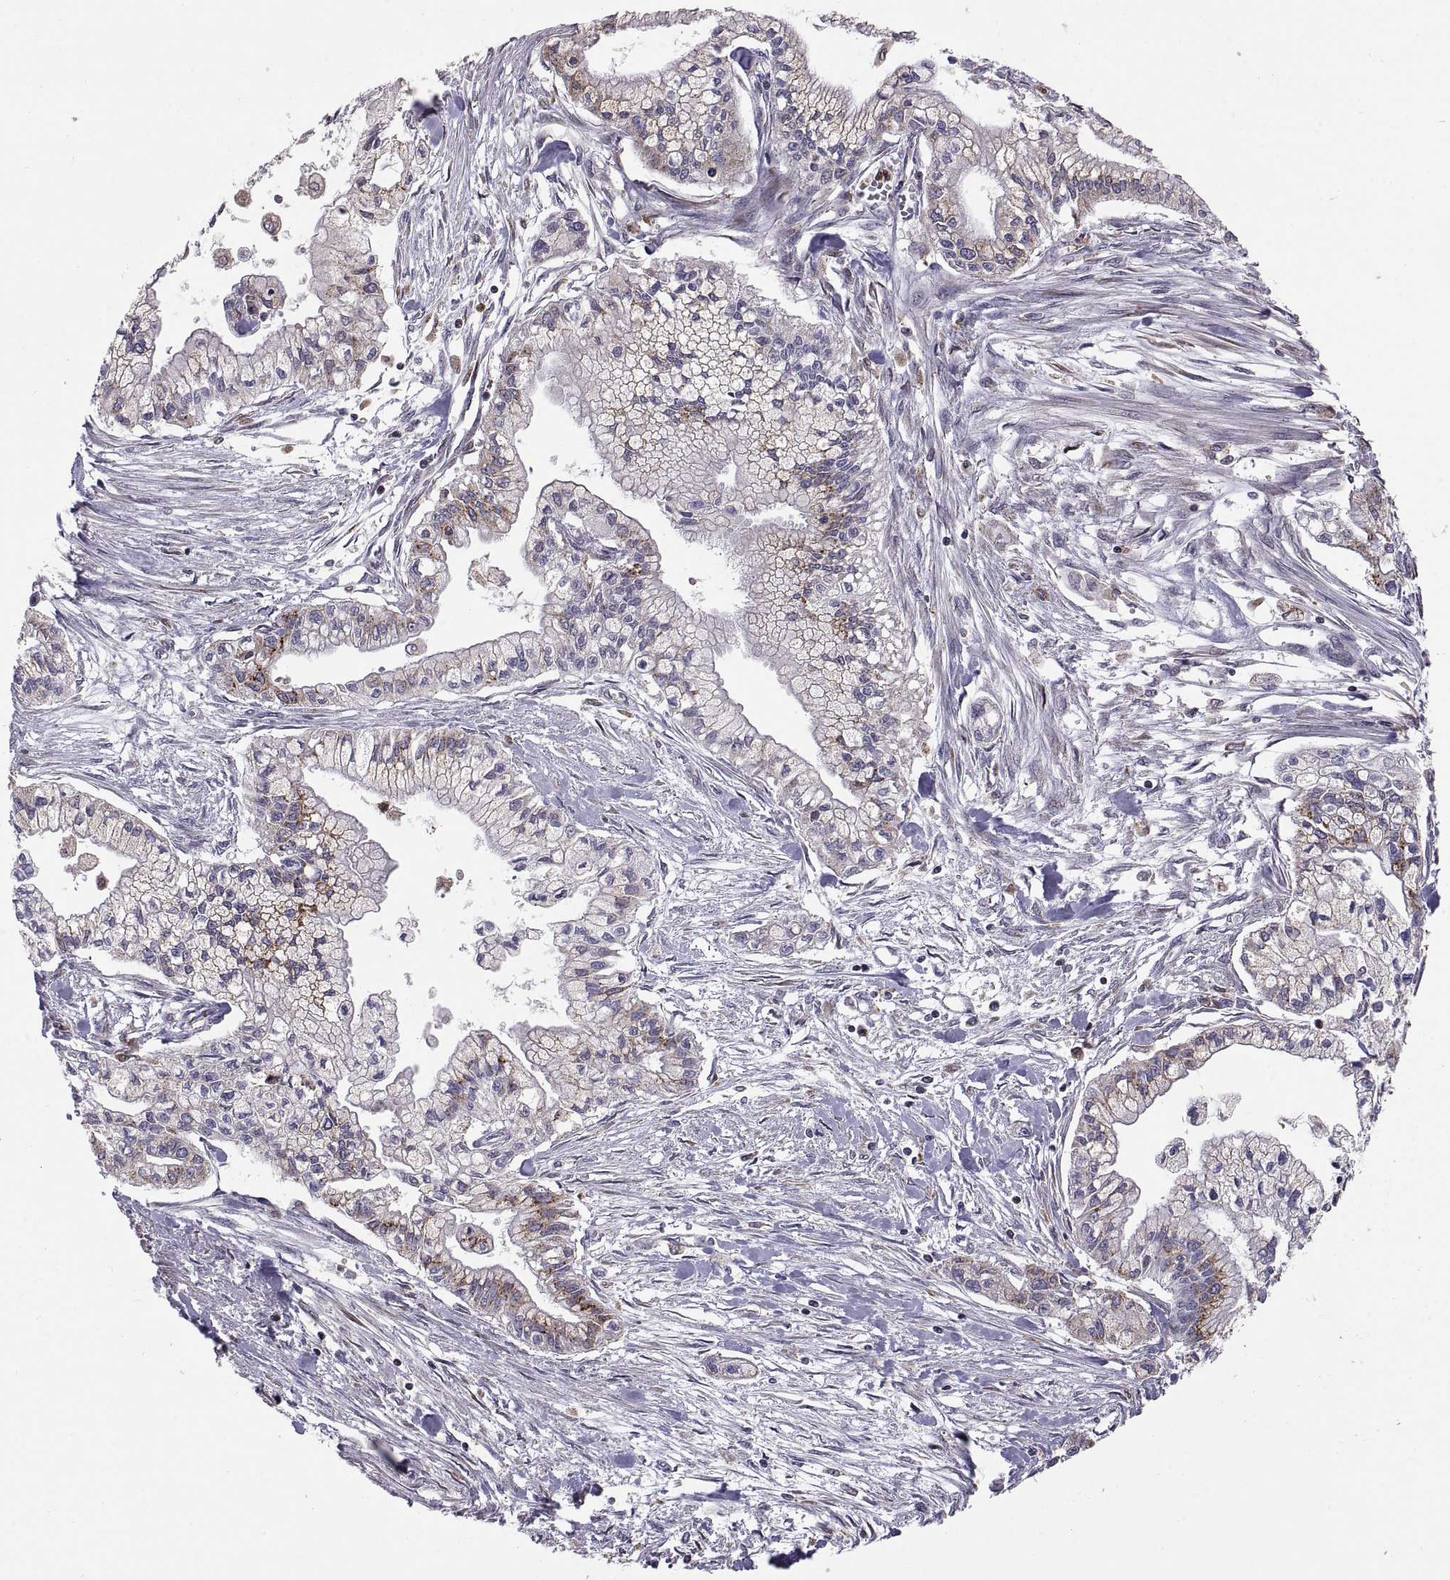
{"staining": {"intensity": "strong", "quantity": "<25%", "location": "cytoplasmic/membranous"}, "tissue": "pancreatic cancer", "cell_type": "Tumor cells", "image_type": "cancer", "snomed": [{"axis": "morphology", "description": "Adenocarcinoma, NOS"}, {"axis": "topography", "description": "Pancreas"}], "caption": "Pancreatic adenocarcinoma was stained to show a protein in brown. There is medium levels of strong cytoplasmic/membranous expression in approximately <25% of tumor cells.", "gene": "ACAP1", "patient": {"sex": "male", "age": 54}}